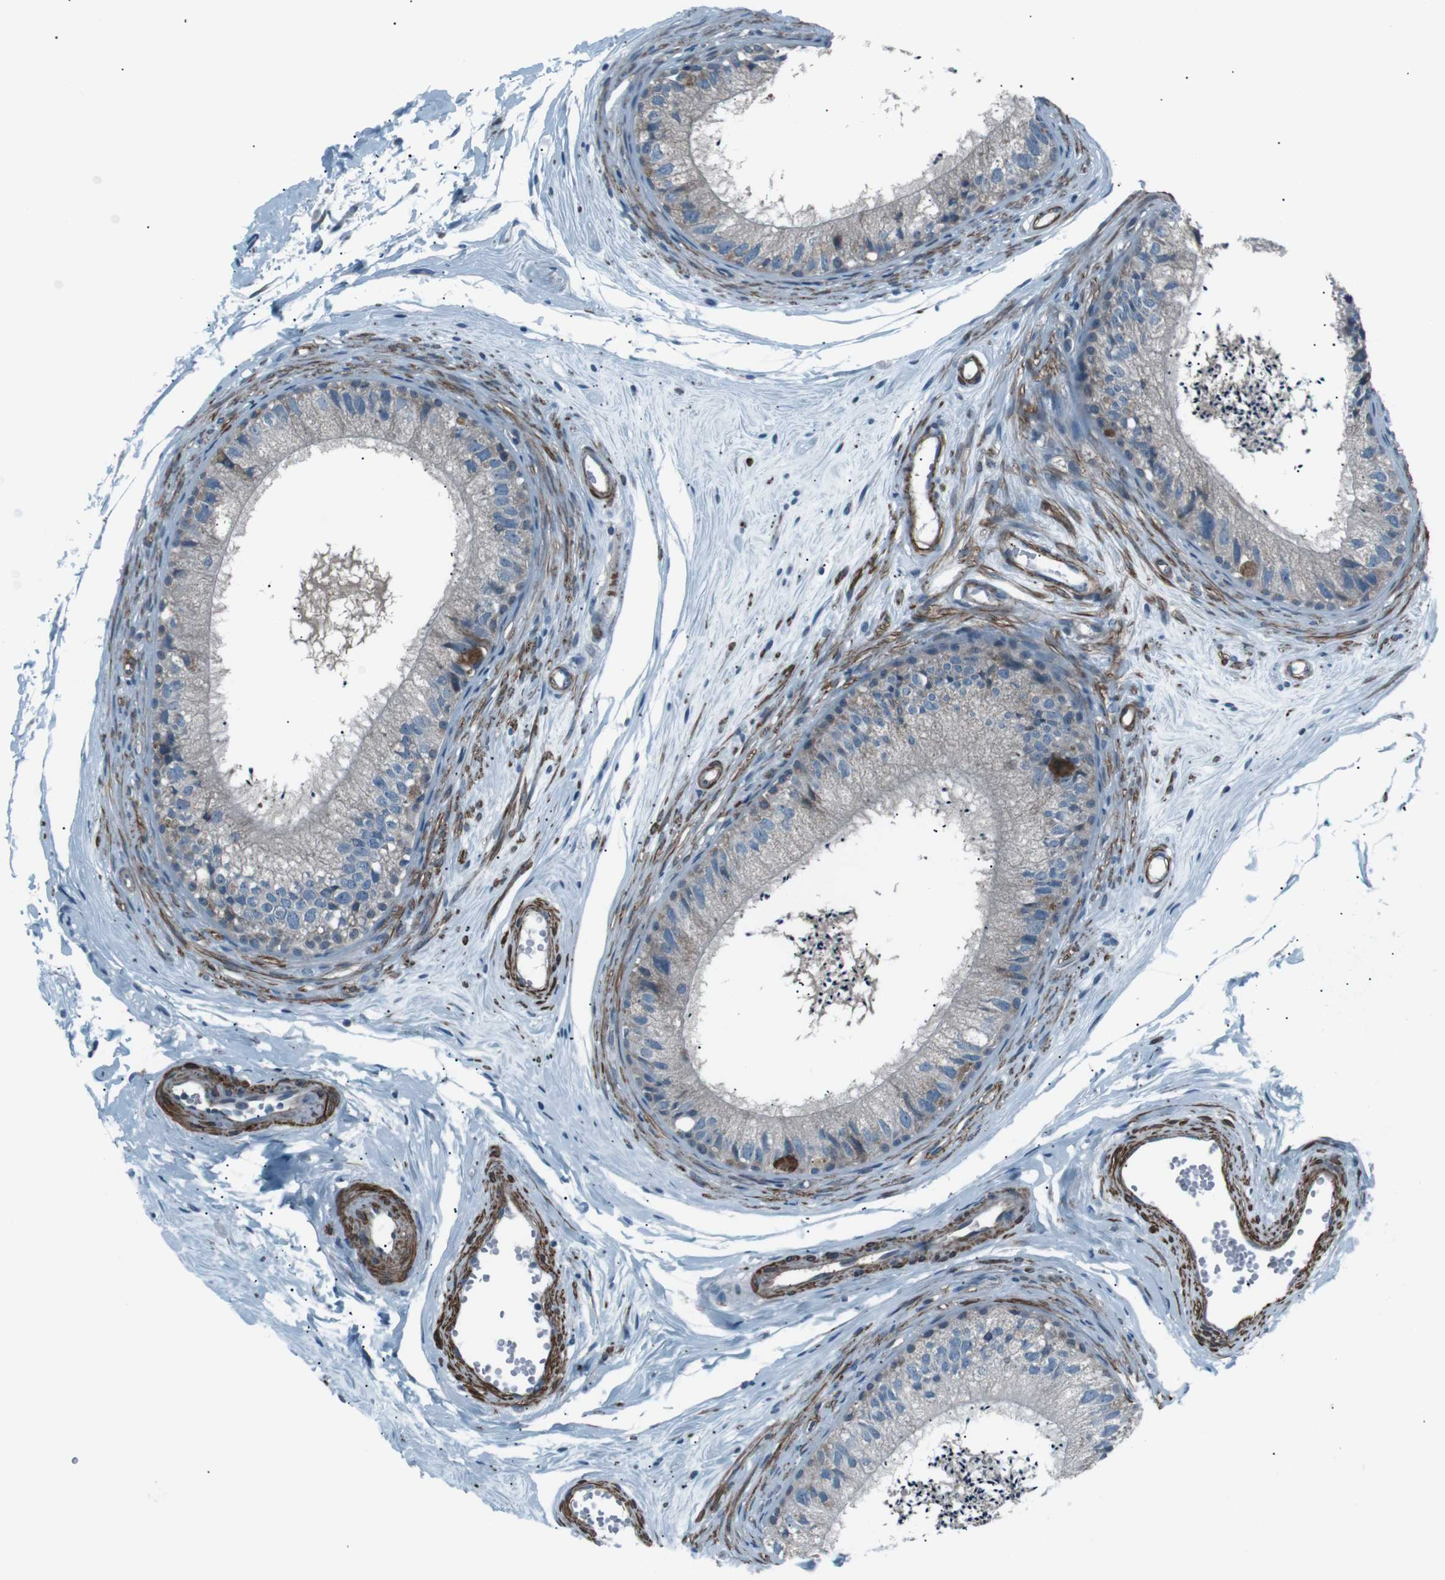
{"staining": {"intensity": "moderate", "quantity": "<25%", "location": "cytoplasmic/membranous"}, "tissue": "epididymis", "cell_type": "Glandular cells", "image_type": "normal", "snomed": [{"axis": "morphology", "description": "Normal tissue, NOS"}, {"axis": "topography", "description": "Epididymis"}], "caption": "Immunohistochemistry photomicrograph of normal epididymis: epididymis stained using IHC exhibits low levels of moderate protein expression localized specifically in the cytoplasmic/membranous of glandular cells, appearing as a cytoplasmic/membranous brown color.", "gene": "PDLIM5", "patient": {"sex": "male", "age": 56}}